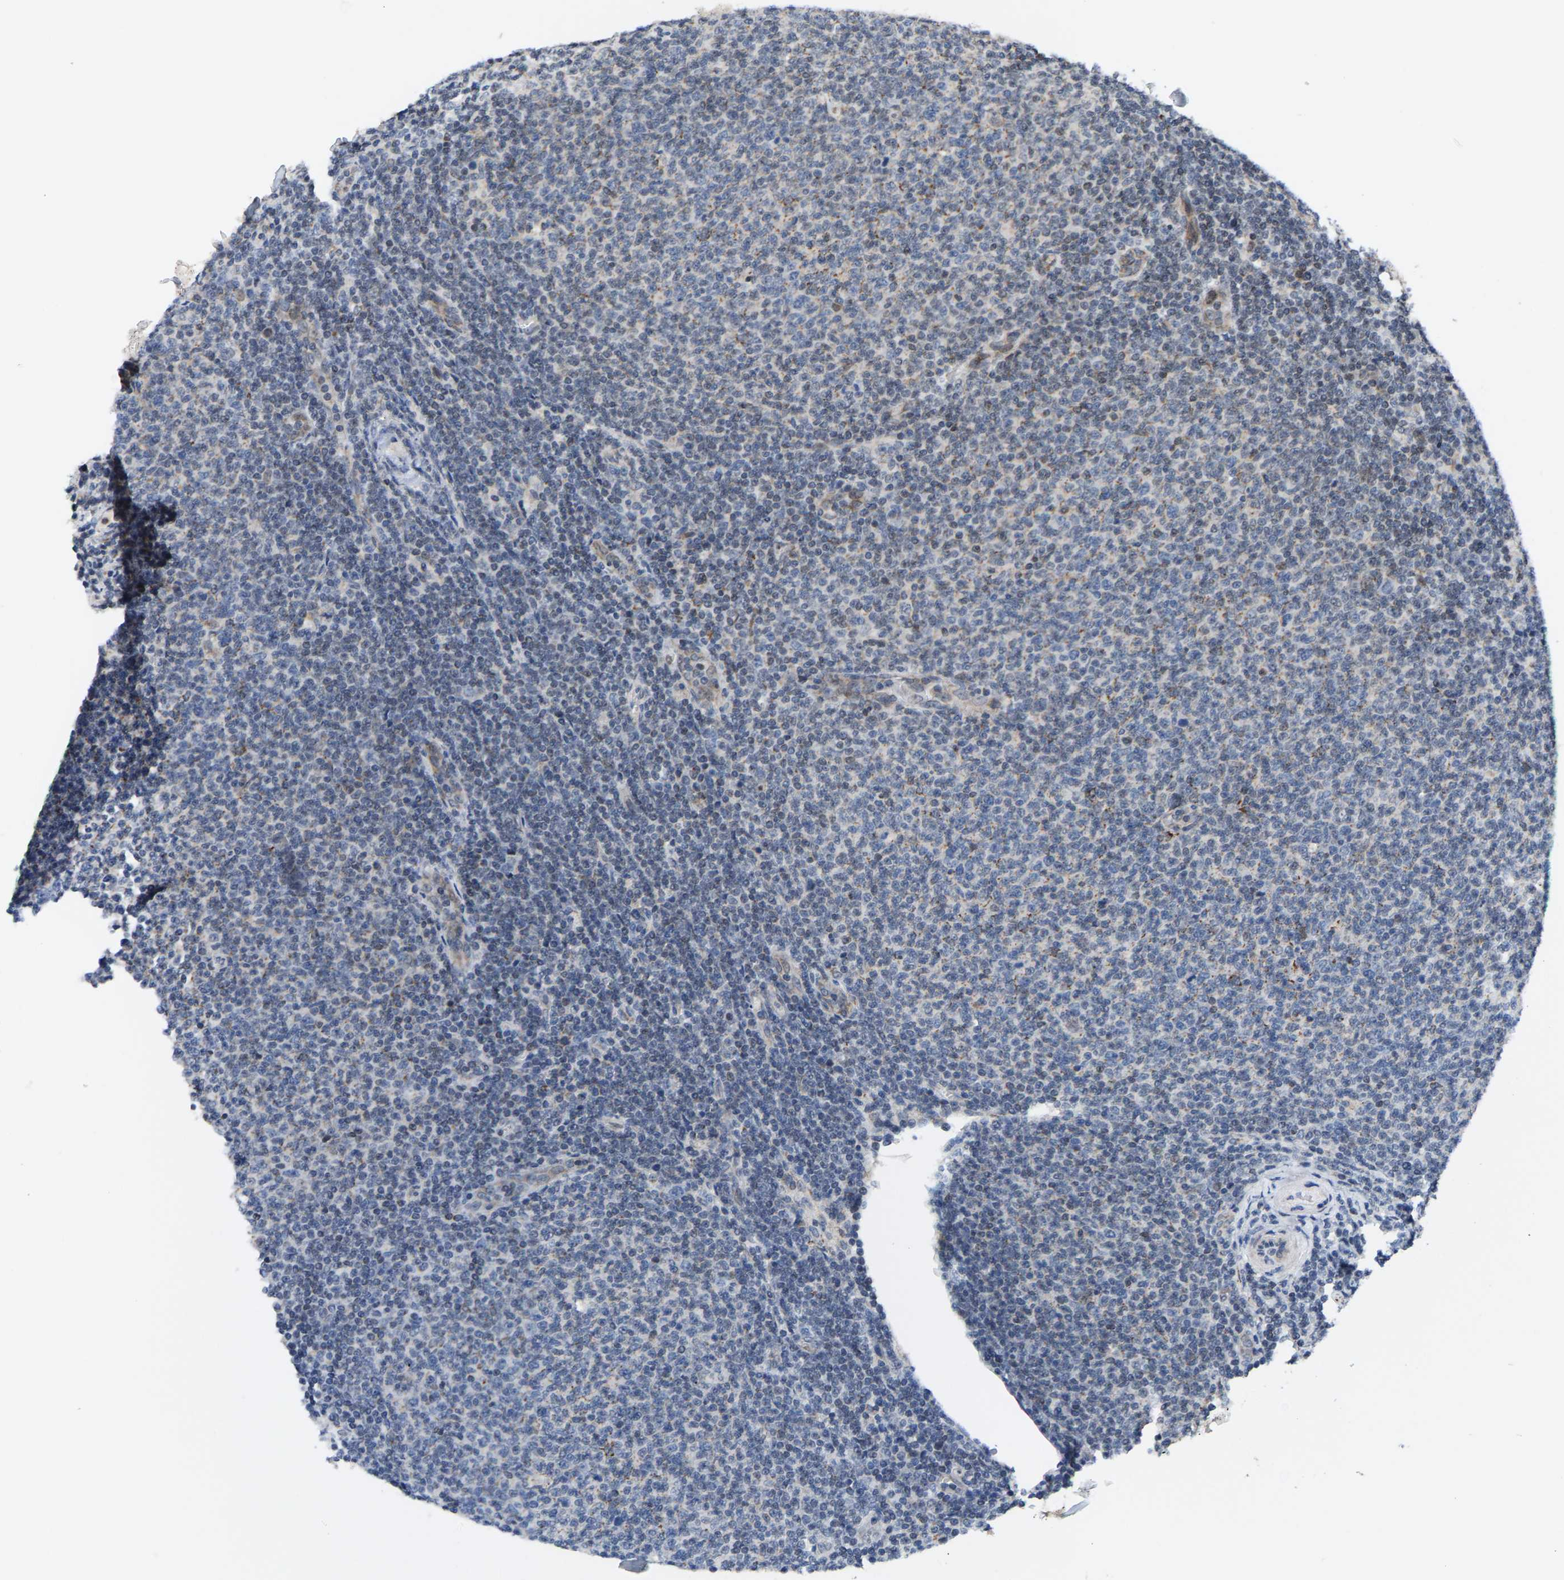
{"staining": {"intensity": "negative", "quantity": "none", "location": "none"}, "tissue": "lymphoma", "cell_type": "Tumor cells", "image_type": "cancer", "snomed": [{"axis": "morphology", "description": "Malignant lymphoma, non-Hodgkin's type, Low grade"}, {"axis": "topography", "description": "Lymph node"}], "caption": "Tumor cells show no significant staining in lymphoma.", "gene": "TDRKH", "patient": {"sex": "male", "age": 66}}